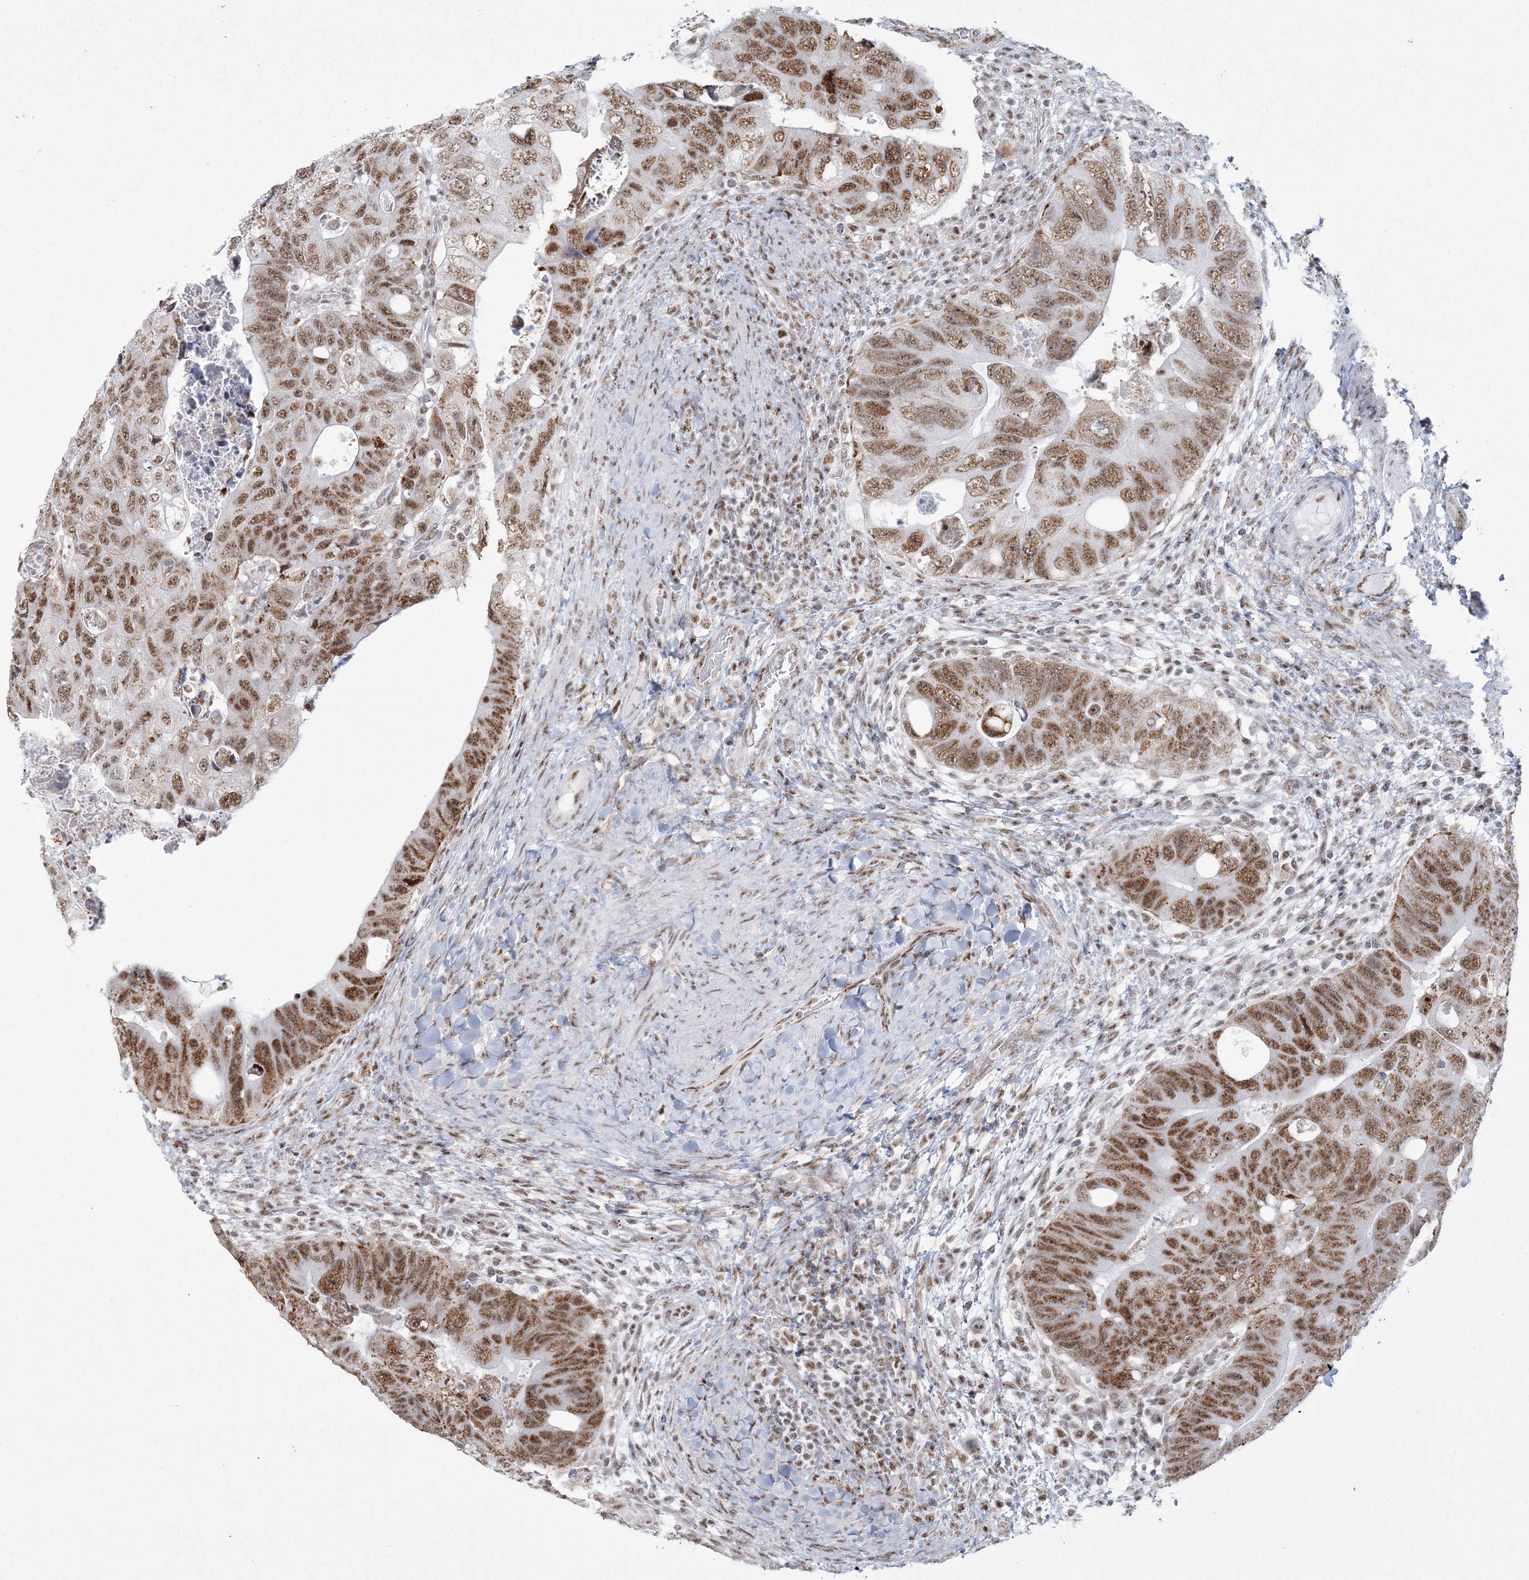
{"staining": {"intensity": "moderate", "quantity": ">75%", "location": "nuclear"}, "tissue": "colorectal cancer", "cell_type": "Tumor cells", "image_type": "cancer", "snomed": [{"axis": "morphology", "description": "Adenocarcinoma, NOS"}, {"axis": "topography", "description": "Rectum"}], "caption": "Immunohistochemistry (IHC) of adenocarcinoma (colorectal) displays medium levels of moderate nuclear positivity in about >75% of tumor cells.", "gene": "RBM17", "patient": {"sex": "male", "age": 59}}